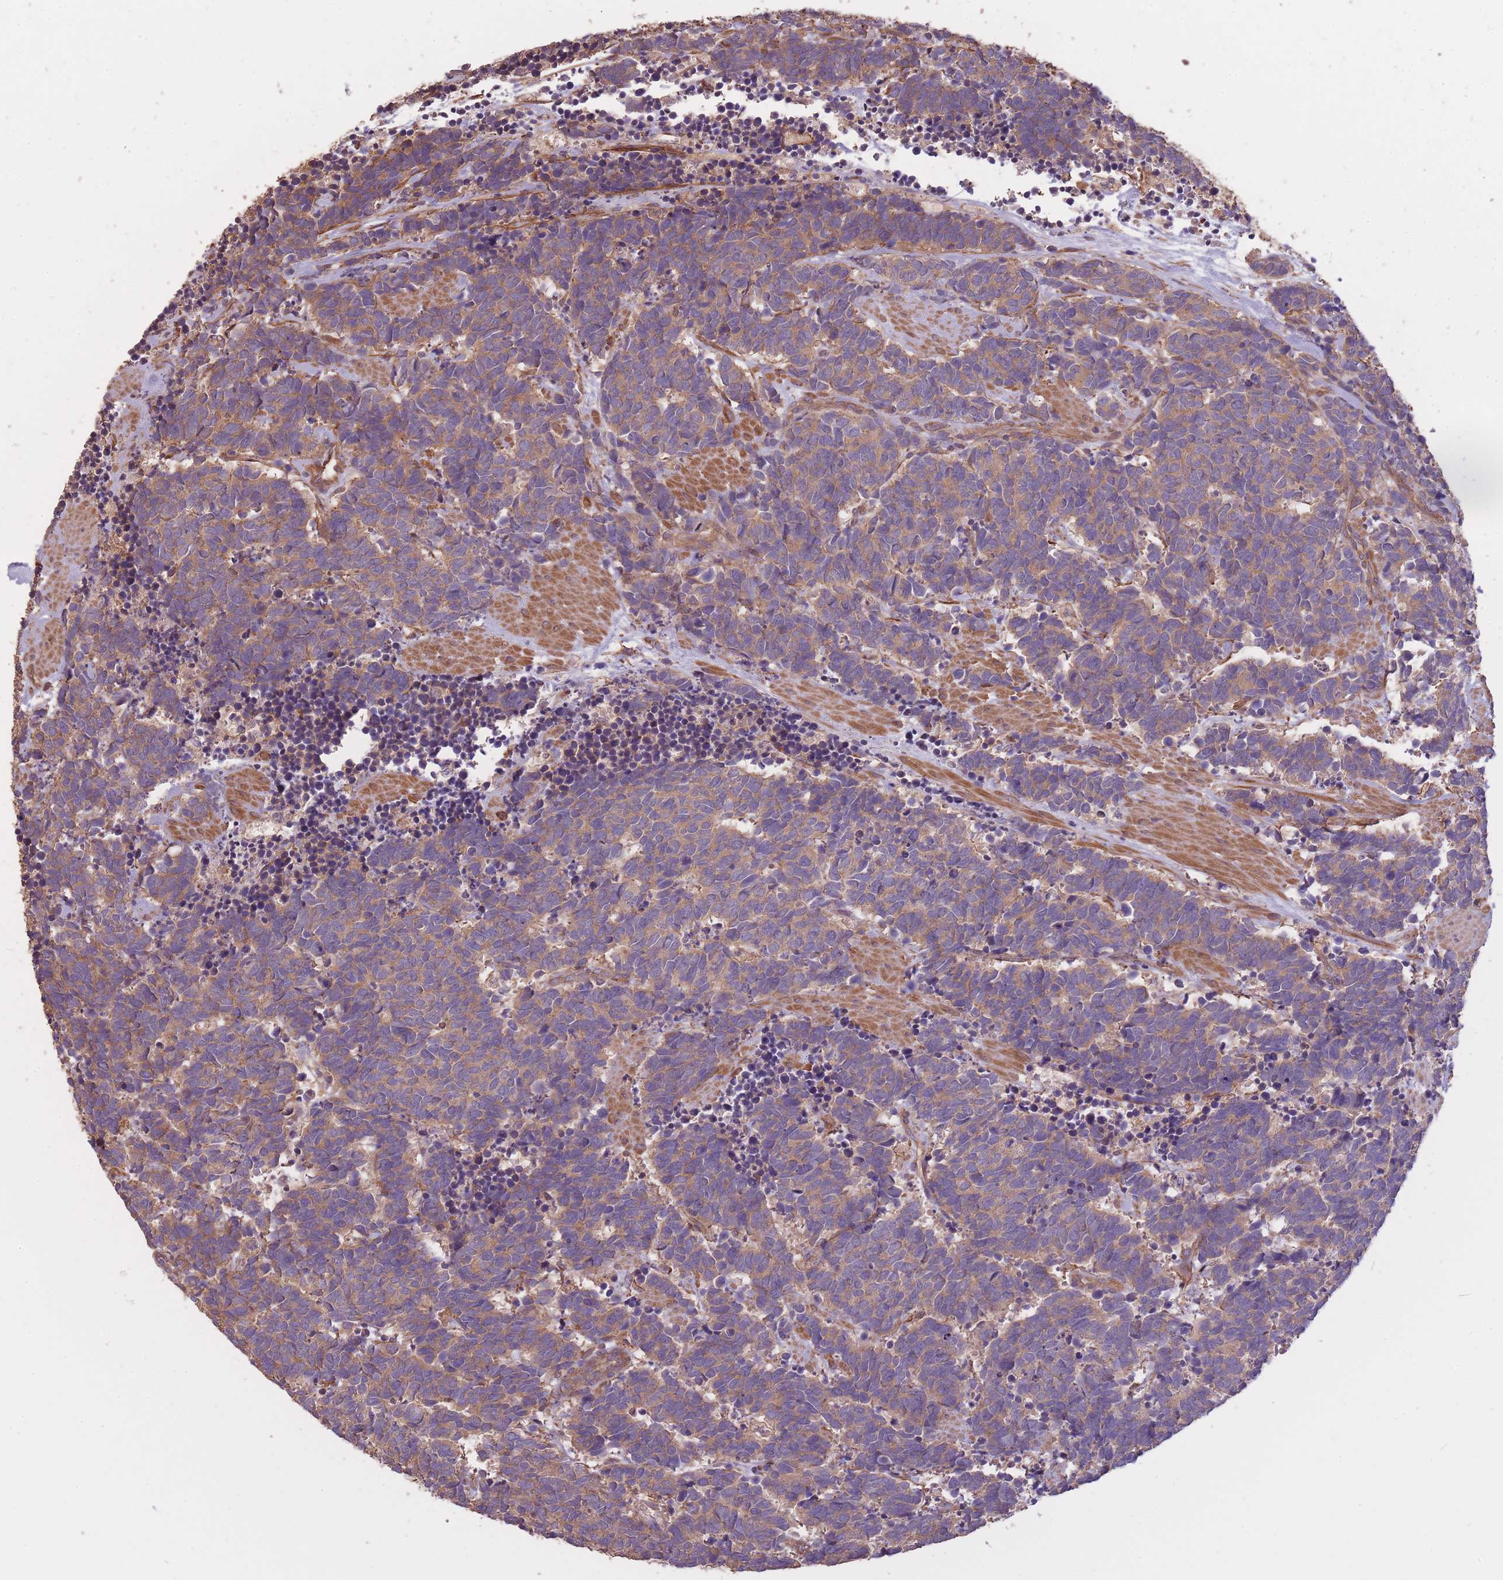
{"staining": {"intensity": "moderate", "quantity": ">75%", "location": "cytoplasmic/membranous"}, "tissue": "carcinoid", "cell_type": "Tumor cells", "image_type": "cancer", "snomed": [{"axis": "morphology", "description": "Carcinoma, NOS"}, {"axis": "morphology", "description": "Carcinoid, malignant, NOS"}, {"axis": "topography", "description": "Prostate"}], "caption": "Brown immunohistochemical staining in human carcinoid exhibits moderate cytoplasmic/membranous staining in approximately >75% of tumor cells. (DAB (3,3'-diaminobenzidine) = brown stain, brightfield microscopy at high magnification).", "gene": "ARMH3", "patient": {"sex": "male", "age": 57}}